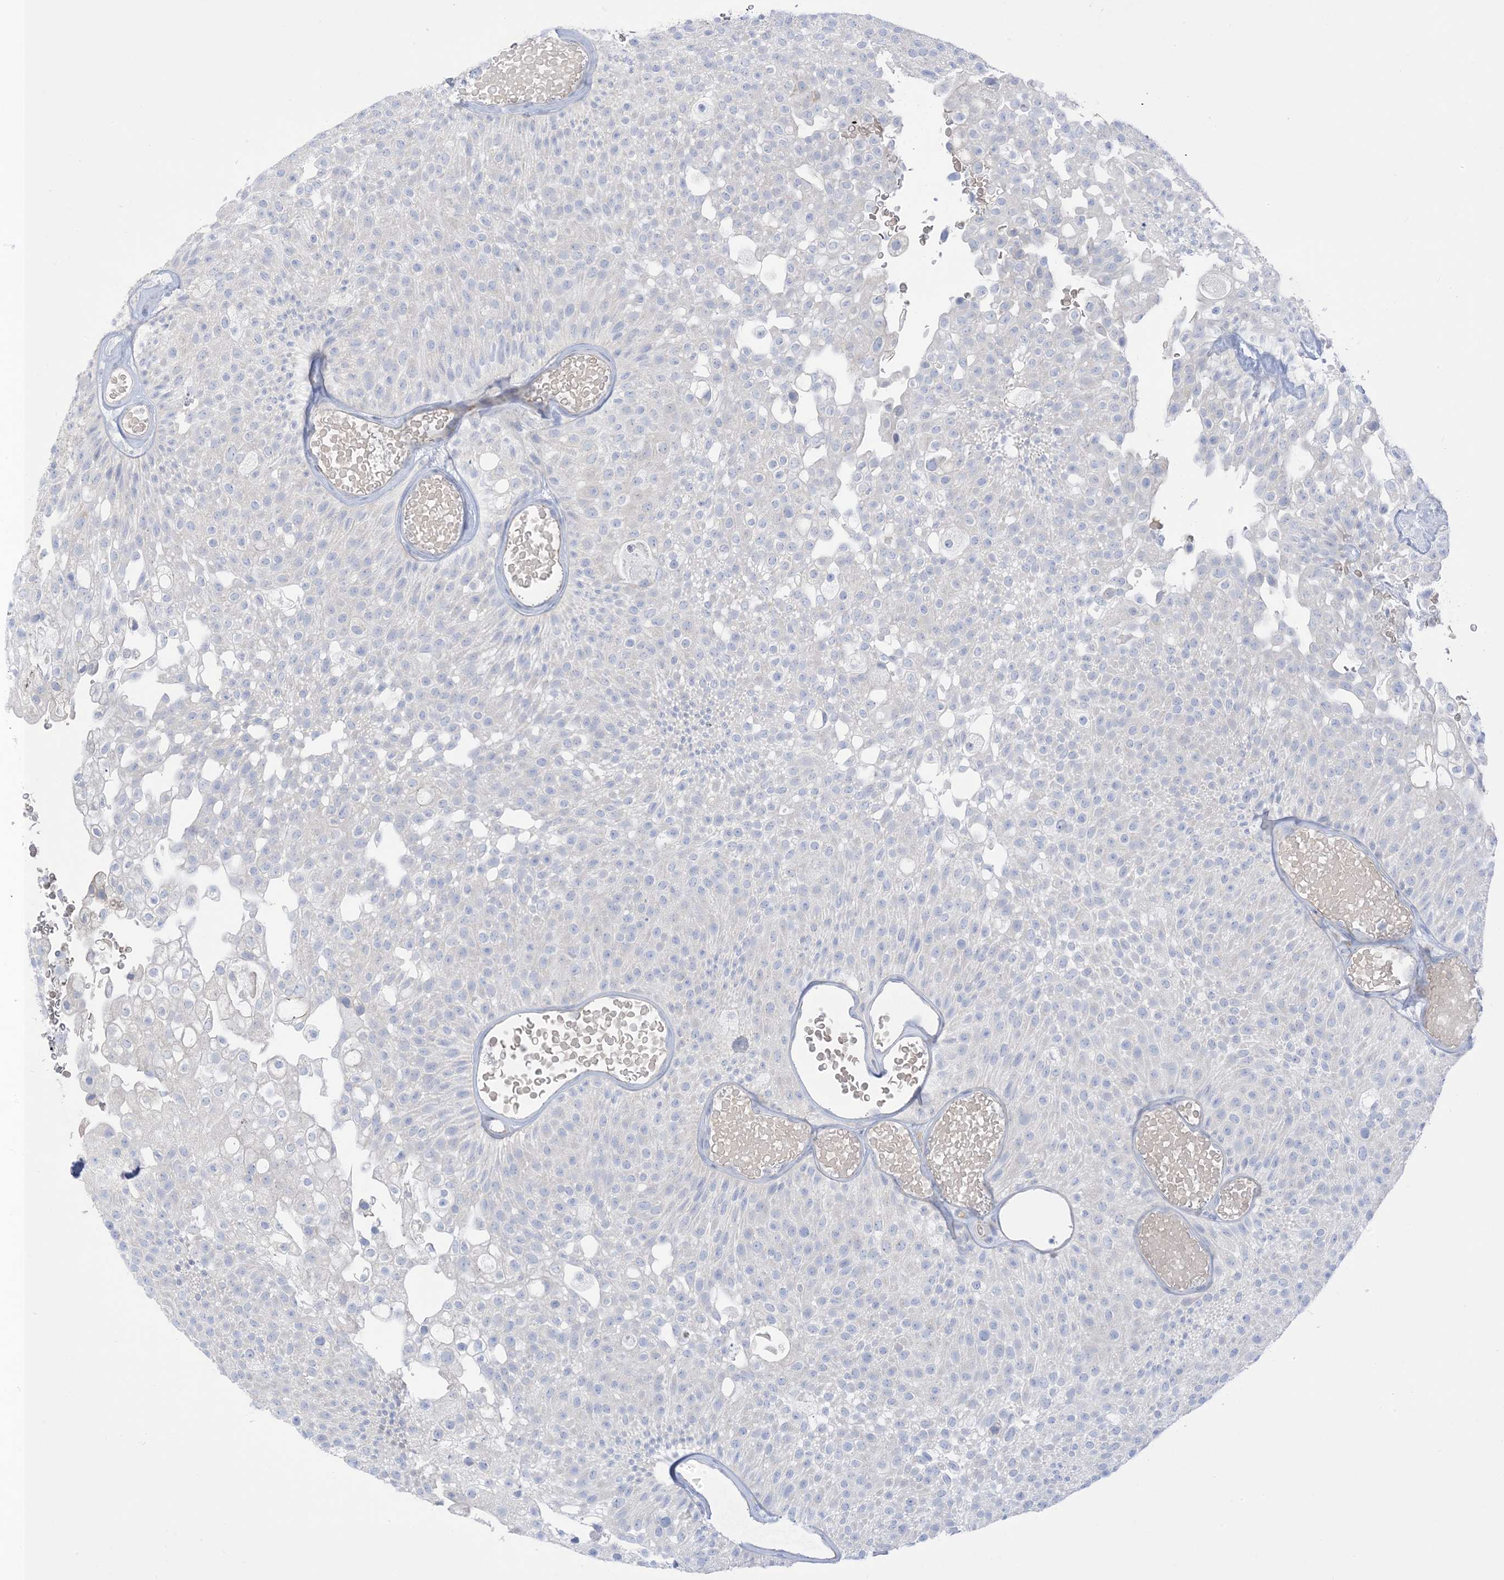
{"staining": {"intensity": "negative", "quantity": "none", "location": "none"}, "tissue": "urothelial cancer", "cell_type": "Tumor cells", "image_type": "cancer", "snomed": [{"axis": "morphology", "description": "Urothelial carcinoma, Low grade"}, {"axis": "topography", "description": "Urinary bladder"}], "caption": "This is a photomicrograph of immunohistochemistry (IHC) staining of urothelial carcinoma (low-grade), which shows no staining in tumor cells.", "gene": "XIRP2", "patient": {"sex": "male", "age": 78}}